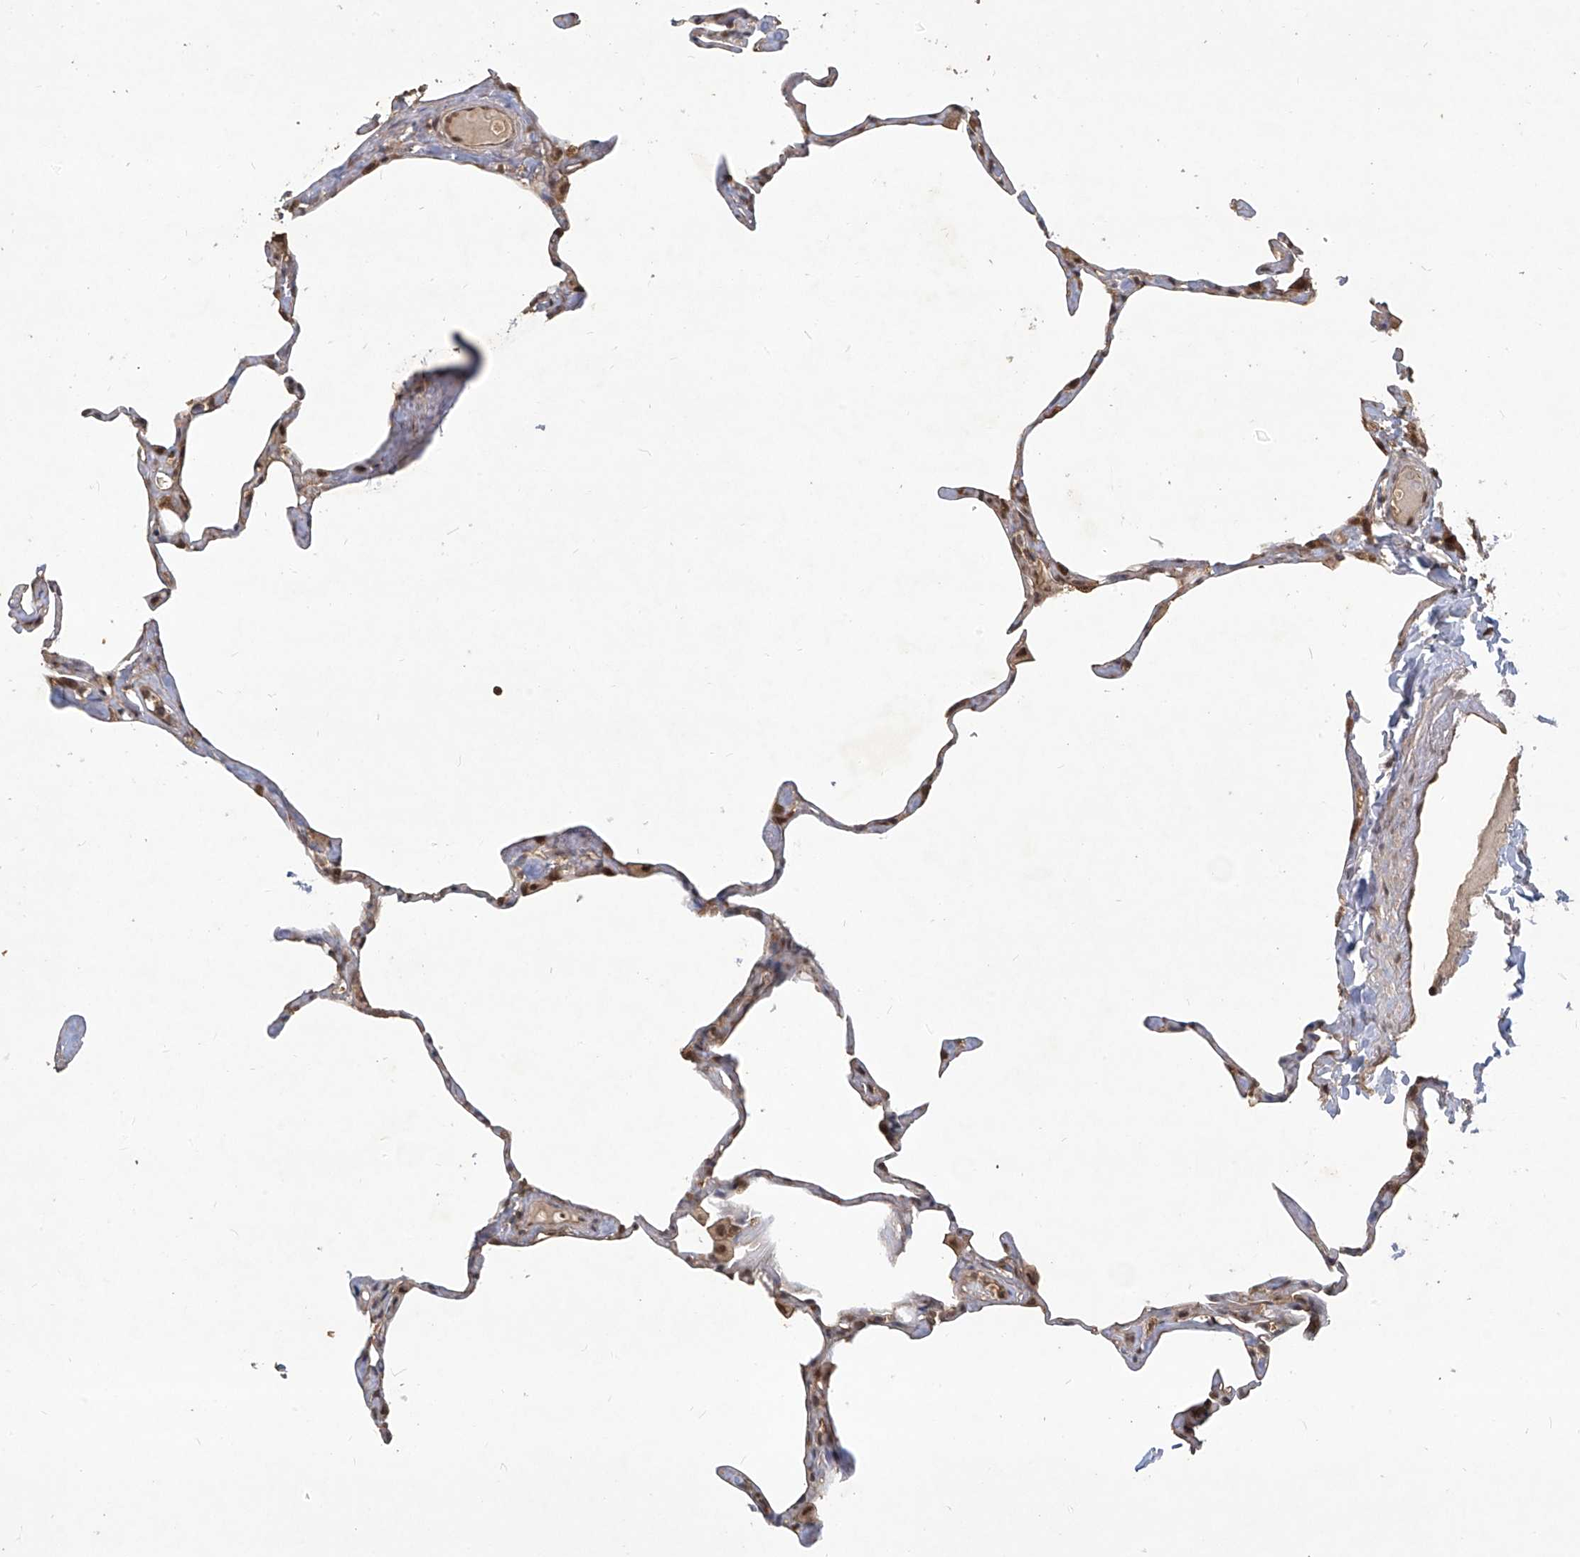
{"staining": {"intensity": "moderate", "quantity": "25%-75%", "location": "nuclear"}, "tissue": "lung", "cell_type": "Alveolar cells", "image_type": "normal", "snomed": [{"axis": "morphology", "description": "Normal tissue, NOS"}, {"axis": "topography", "description": "Lung"}], "caption": "Alveolar cells show medium levels of moderate nuclear staining in about 25%-75% of cells in normal lung. The staining is performed using DAB brown chromogen to label protein expression. The nuclei are counter-stained blue using hematoxylin.", "gene": "PSMB1", "patient": {"sex": "male", "age": 65}}